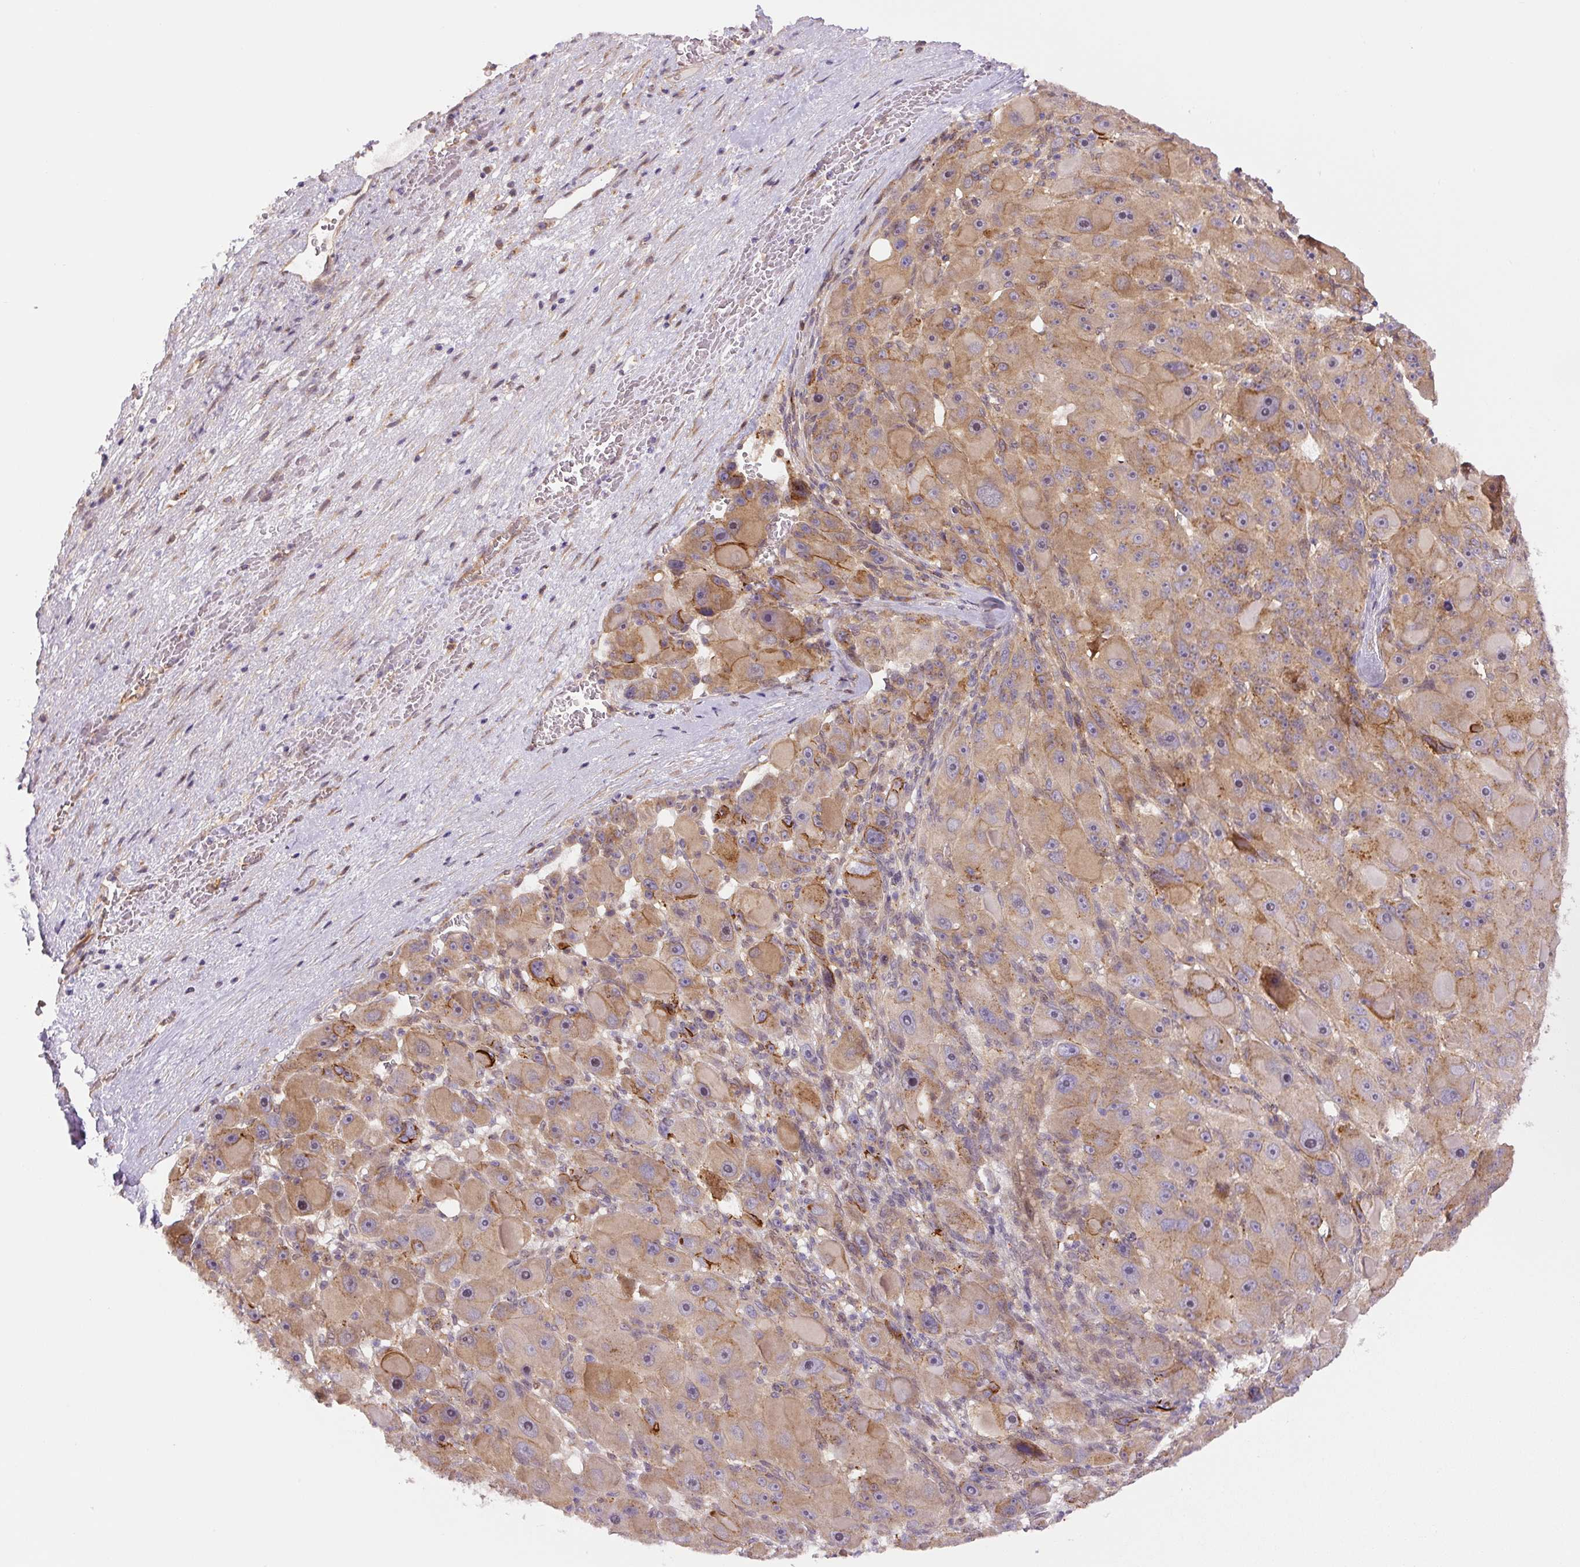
{"staining": {"intensity": "moderate", "quantity": ">75%", "location": "cytoplasmic/membranous"}, "tissue": "liver cancer", "cell_type": "Tumor cells", "image_type": "cancer", "snomed": [{"axis": "morphology", "description": "Carcinoma, Hepatocellular, NOS"}, {"axis": "topography", "description": "Liver"}], "caption": "This image displays immunohistochemistry (IHC) staining of liver cancer (hepatocellular carcinoma), with medium moderate cytoplasmic/membranous expression in approximately >75% of tumor cells.", "gene": "ZSWIM7", "patient": {"sex": "male", "age": 76}}